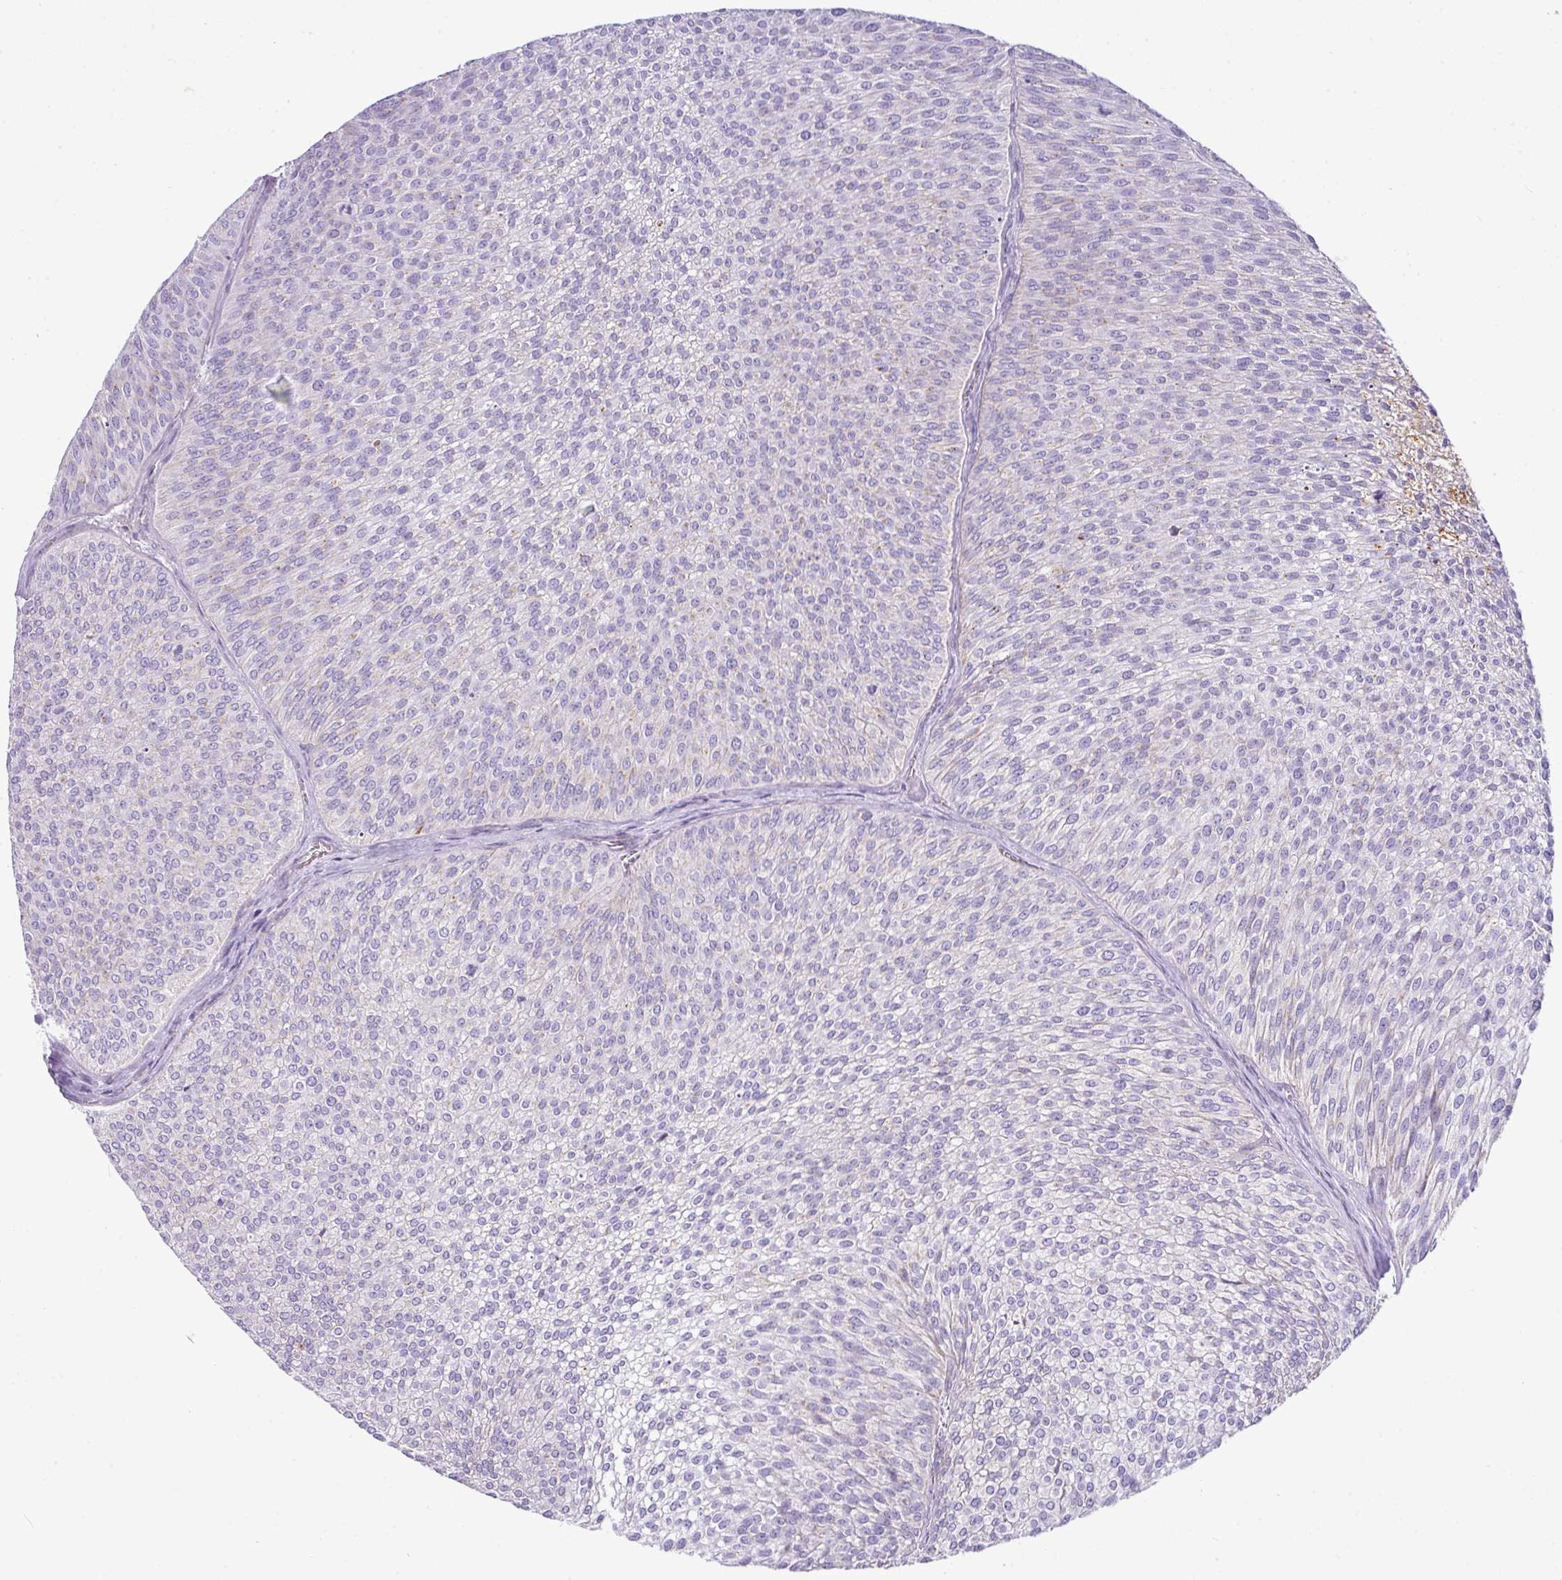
{"staining": {"intensity": "negative", "quantity": "none", "location": "none"}, "tissue": "urothelial cancer", "cell_type": "Tumor cells", "image_type": "cancer", "snomed": [{"axis": "morphology", "description": "Urothelial carcinoma, Low grade"}, {"axis": "topography", "description": "Urinary bladder"}], "caption": "IHC micrograph of urothelial cancer stained for a protein (brown), which shows no expression in tumor cells.", "gene": "PGAP4", "patient": {"sex": "male", "age": 91}}